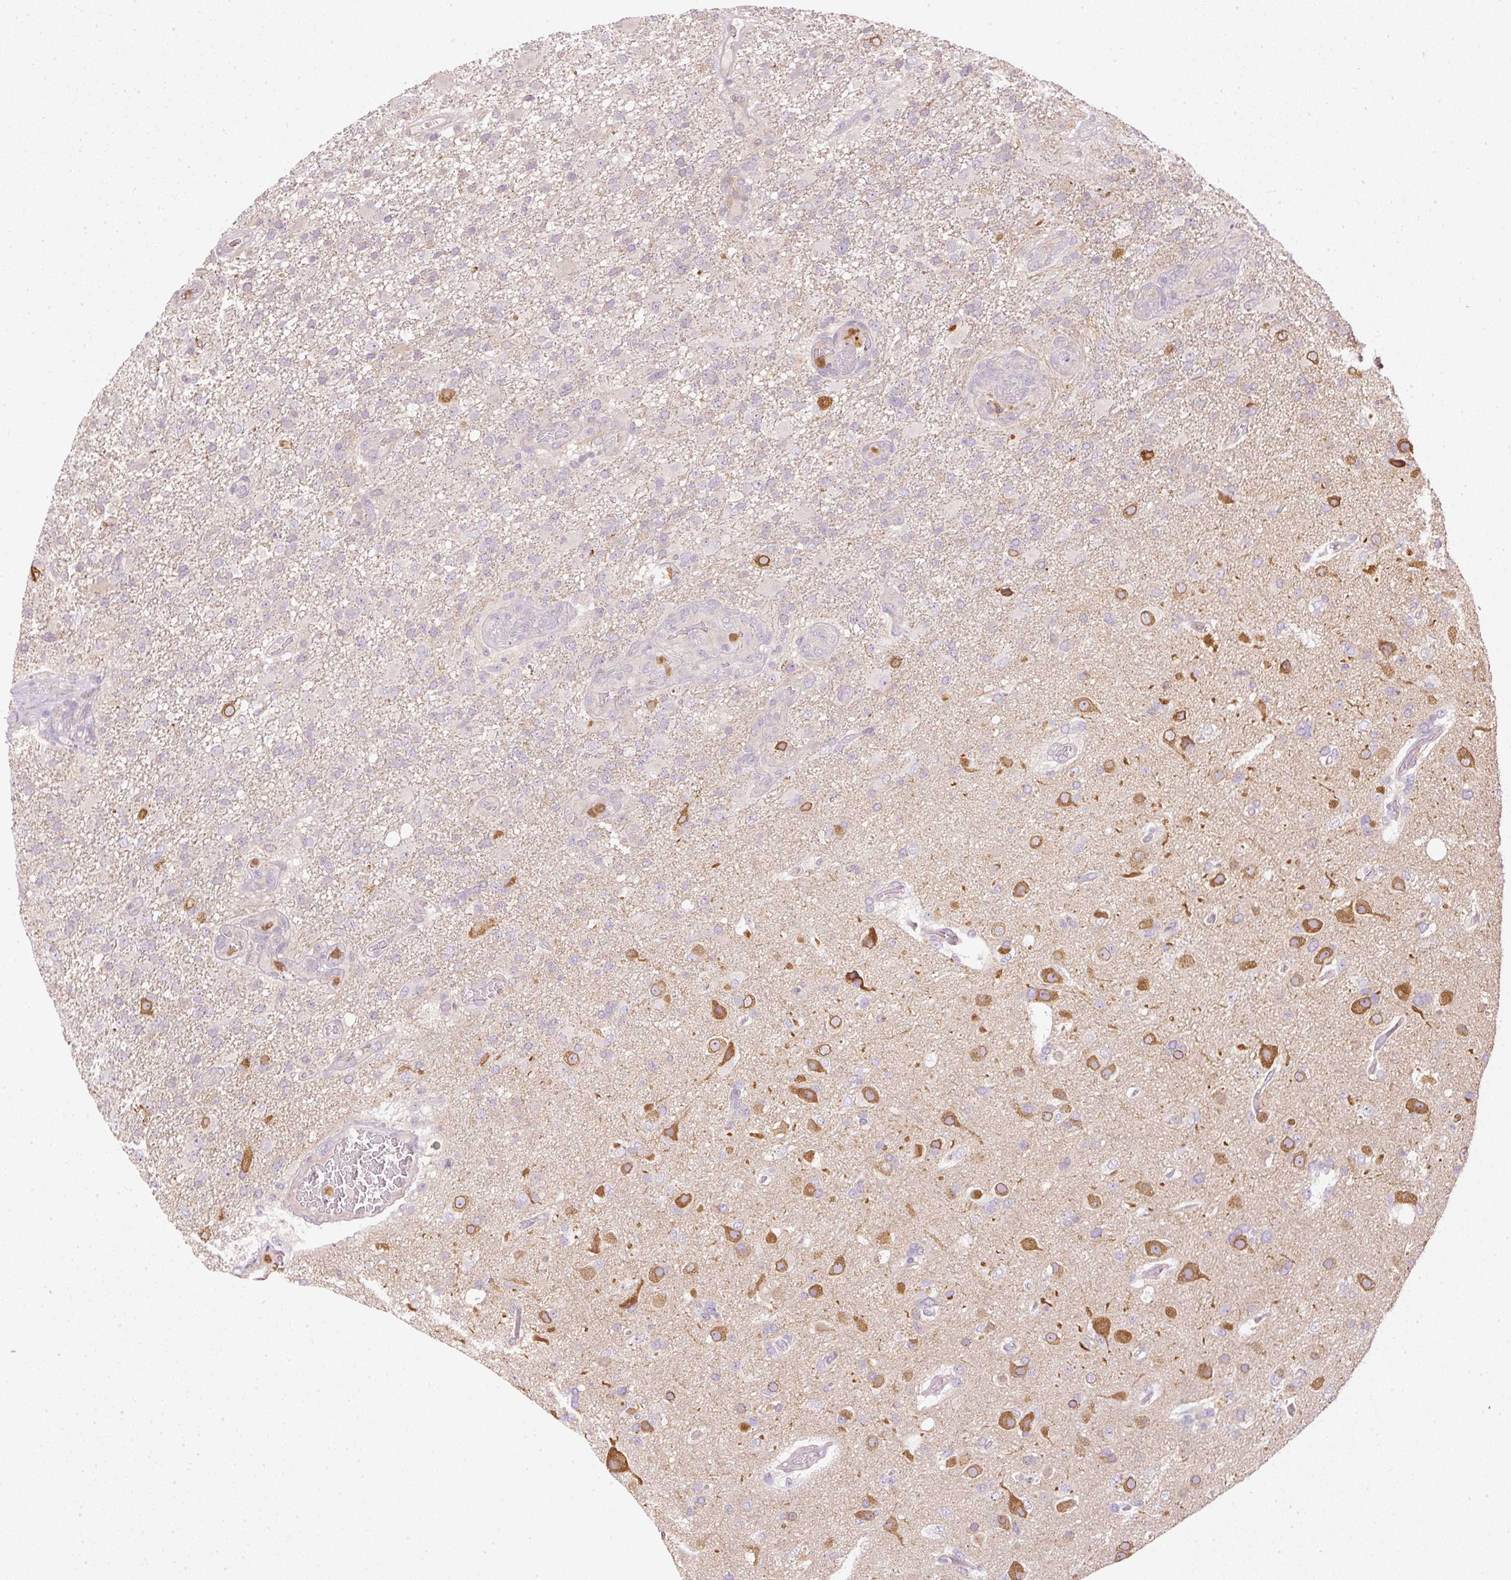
{"staining": {"intensity": "negative", "quantity": "none", "location": "none"}, "tissue": "glioma", "cell_type": "Tumor cells", "image_type": "cancer", "snomed": [{"axis": "morphology", "description": "Glioma, malignant, High grade"}, {"axis": "topography", "description": "Brain"}], "caption": "Human glioma stained for a protein using immunohistochemistry exhibits no positivity in tumor cells.", "gene": "CTTNBP2", "patient": {"sex": "female", "age": 74}}